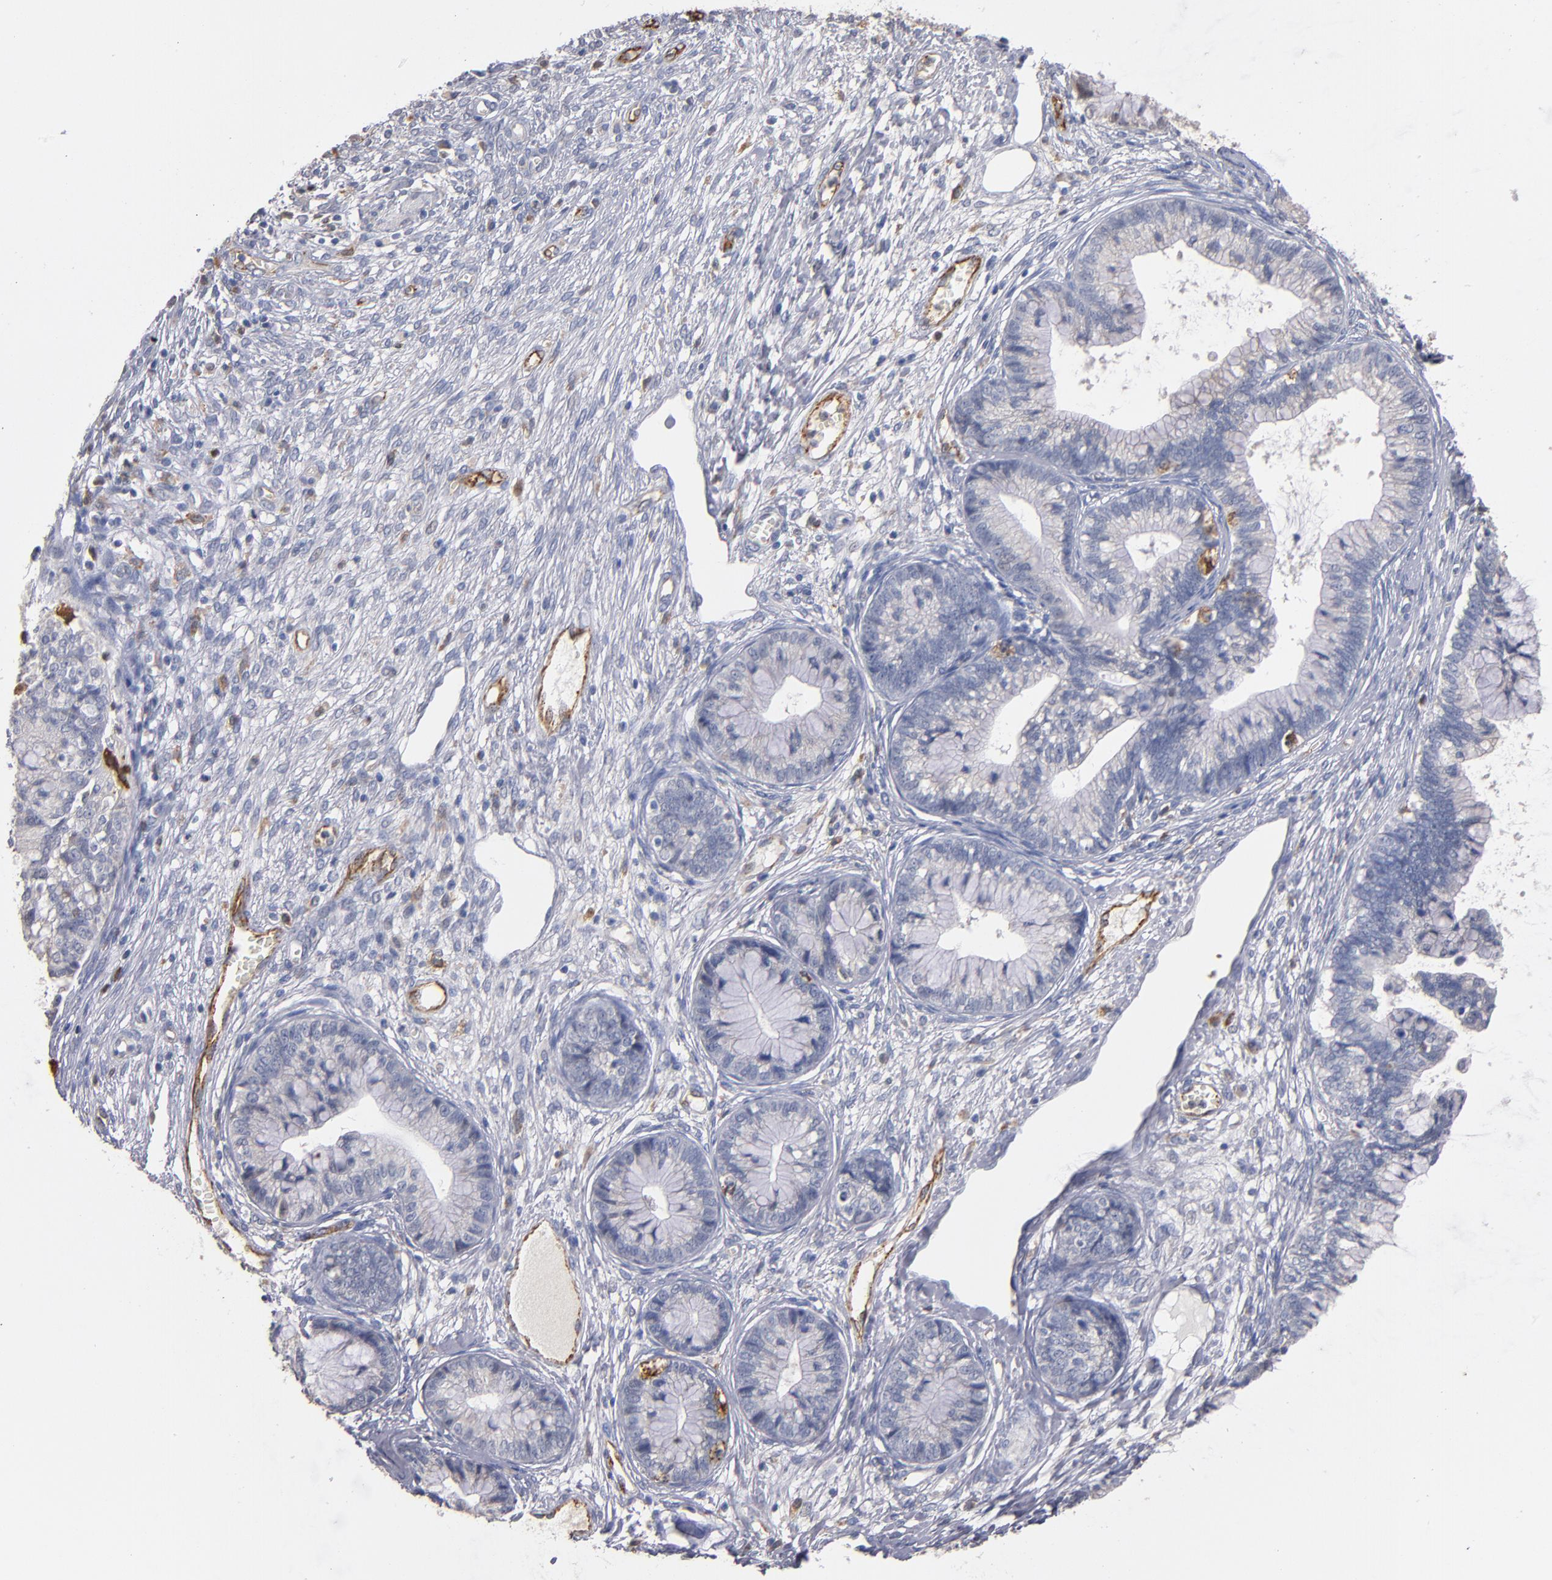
{"staining": {"intensity": "negative", "quantity": "none", "location": "none"}, "tissue": "cervical cancer", "cell_type": "Tumor cells", "image_type": "cancer", "snomed": [{"axis": "morphology", "description": "Adenocarcinoma, NOS"}, {"axis": "topography", "description": "Cervix"}], "caption": "Immunohistochemistry photomicrograph of adenocarcinoma (cervical) stained for a protein (brown), which shows no positivity in tumor cells. Nuclei are stained in blue.", "gene": "SELP", "patient": {"sex": "female", "age": 44}}